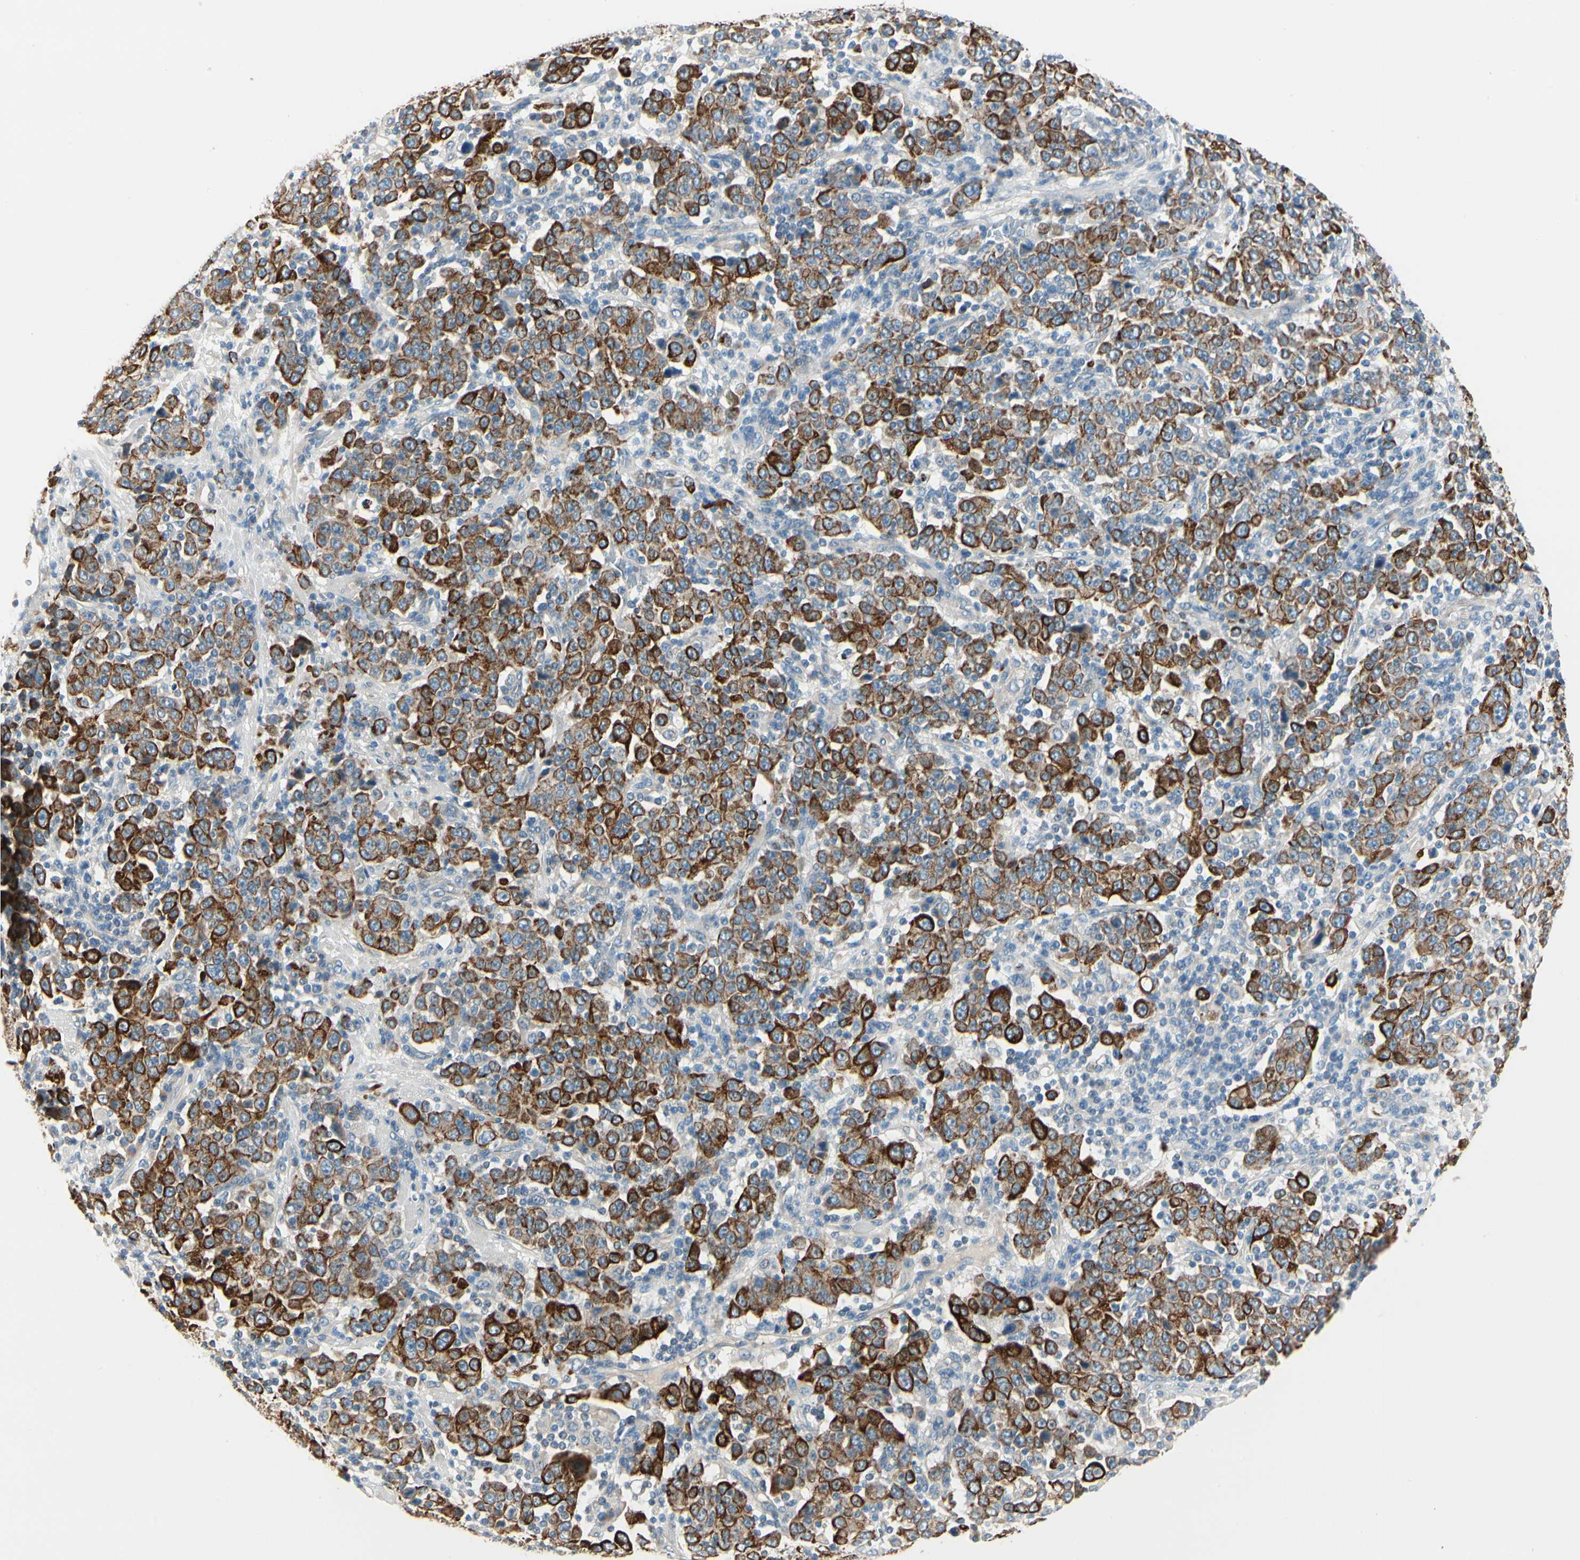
{"staining": {"intensity": "strong", "quantity": ">75%", "location": "cytoplasmic/membranous"}, "tissue": "stomach cancer", "cell_type": "Tumor cells", "image_type": "cancer", "snomed": [{"axis": "morphology", "description": "Normal tissue, NOS"}, {"axis": "morphology", "description": "Adenocarcinoma, NOS"}, {"axis": "topography", "description": "Stomach, upper"}, {"axis": "topography", "description": "Stomach"}], "caption": "IHC micrograph of stomach adenocarcinoma stained for a protein (brown), which shows high levels of strong cytoplasmic/membranous positivity in about >75% of tumor cells.", "gene": "DUSP12", "patient": {"sex": "male", "age": 59}}